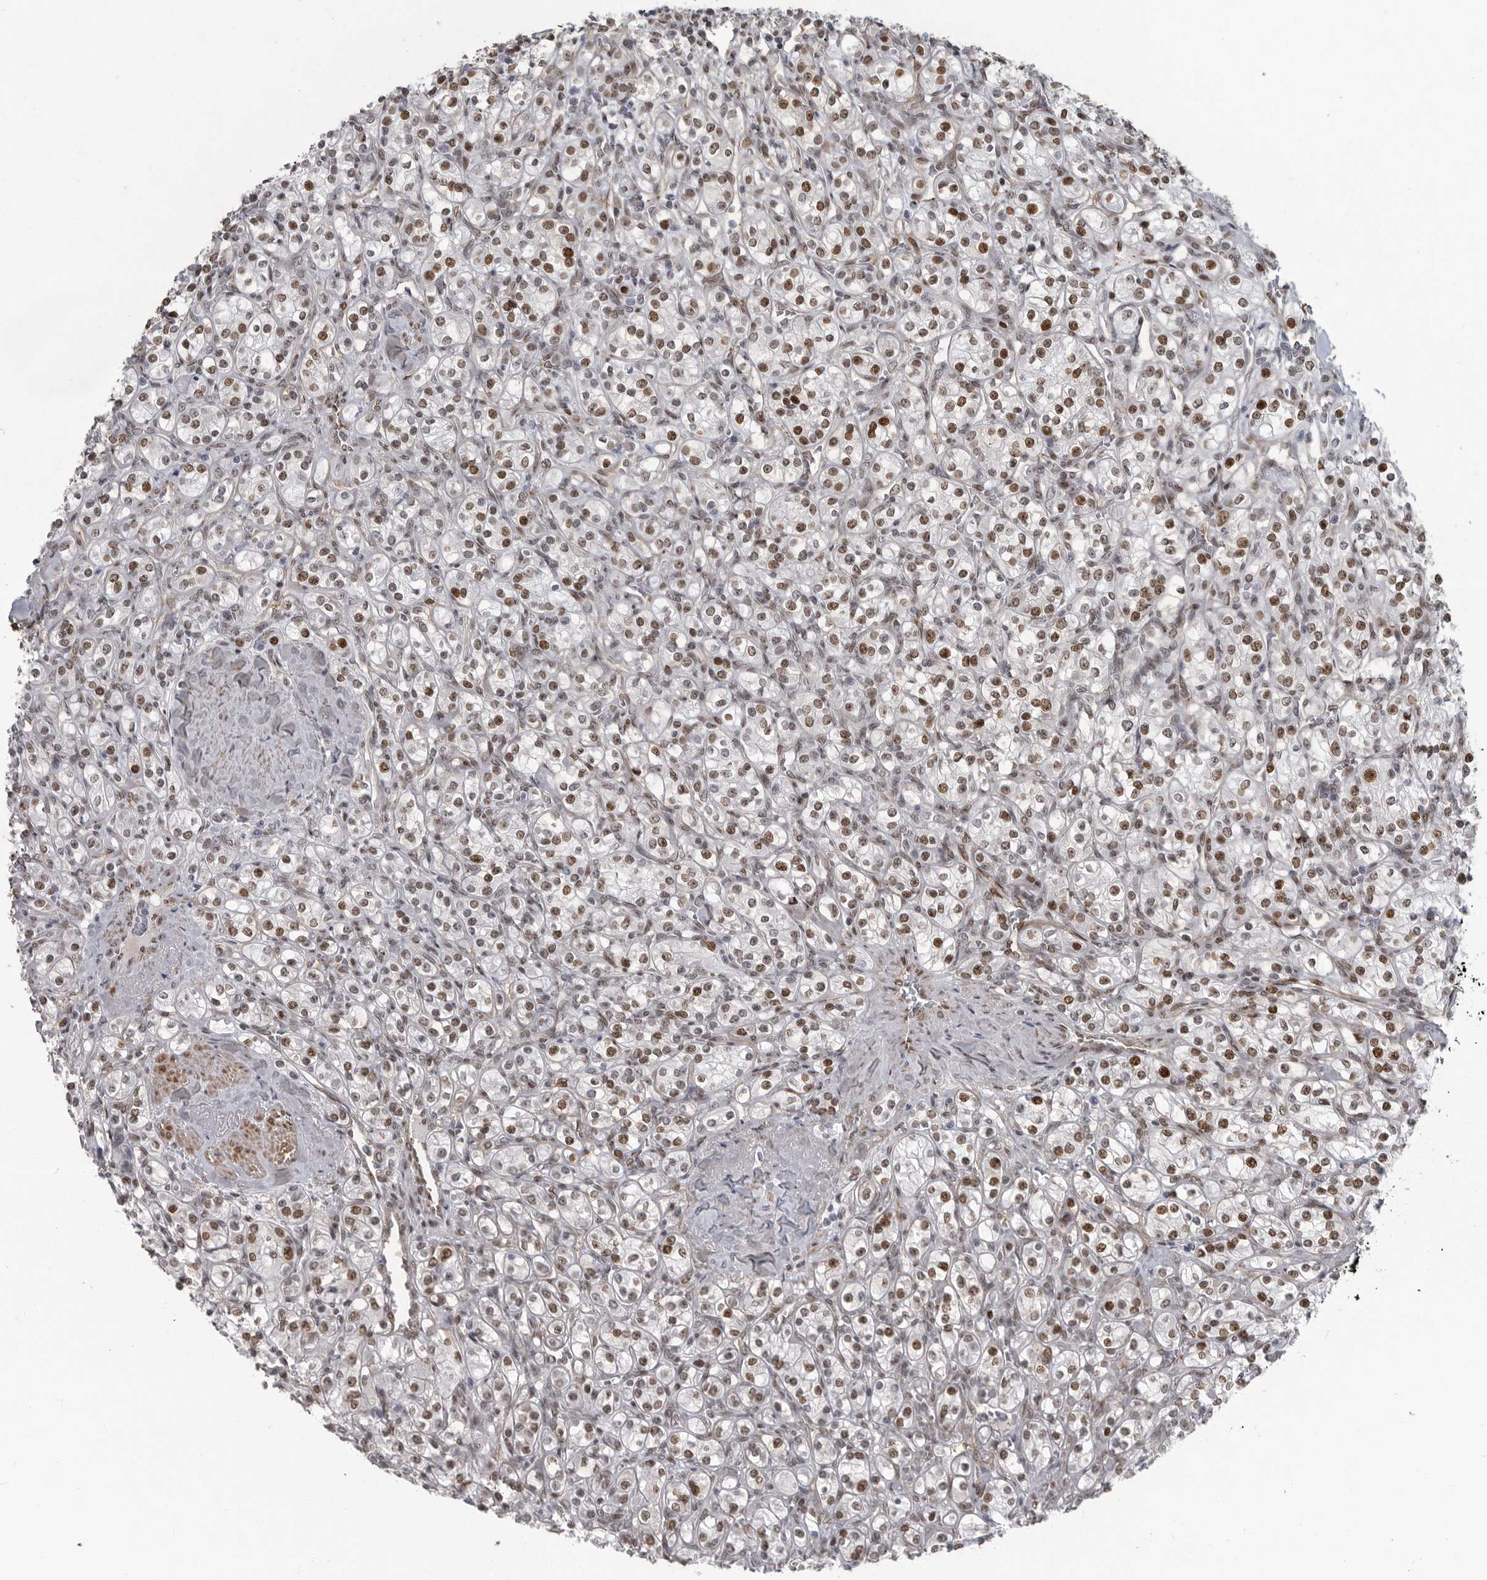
{"staining": {"intensity": "strong", "quantity": "25%-75%", "location": "nuclear"}, "tissue": "renal cancer", "cell_type": "Tumor cells", "image_type": "cancer", "snomed": [{"axis": "morphology", "description": "Adenocarcinoma, NOS"}, {"axis": "topography", "description": "Kidney"}], "caption": "The histopathology image demonstrates staining of renal cancer (adenocarcinoma), revealing strong nuclear protein staining (brown color) within tumor cells. (brown staining indicates protein expression, while blue staining denotes nuclei).", "gene": "HMGN3", "patient": {"sex": "male", "age": 77}}